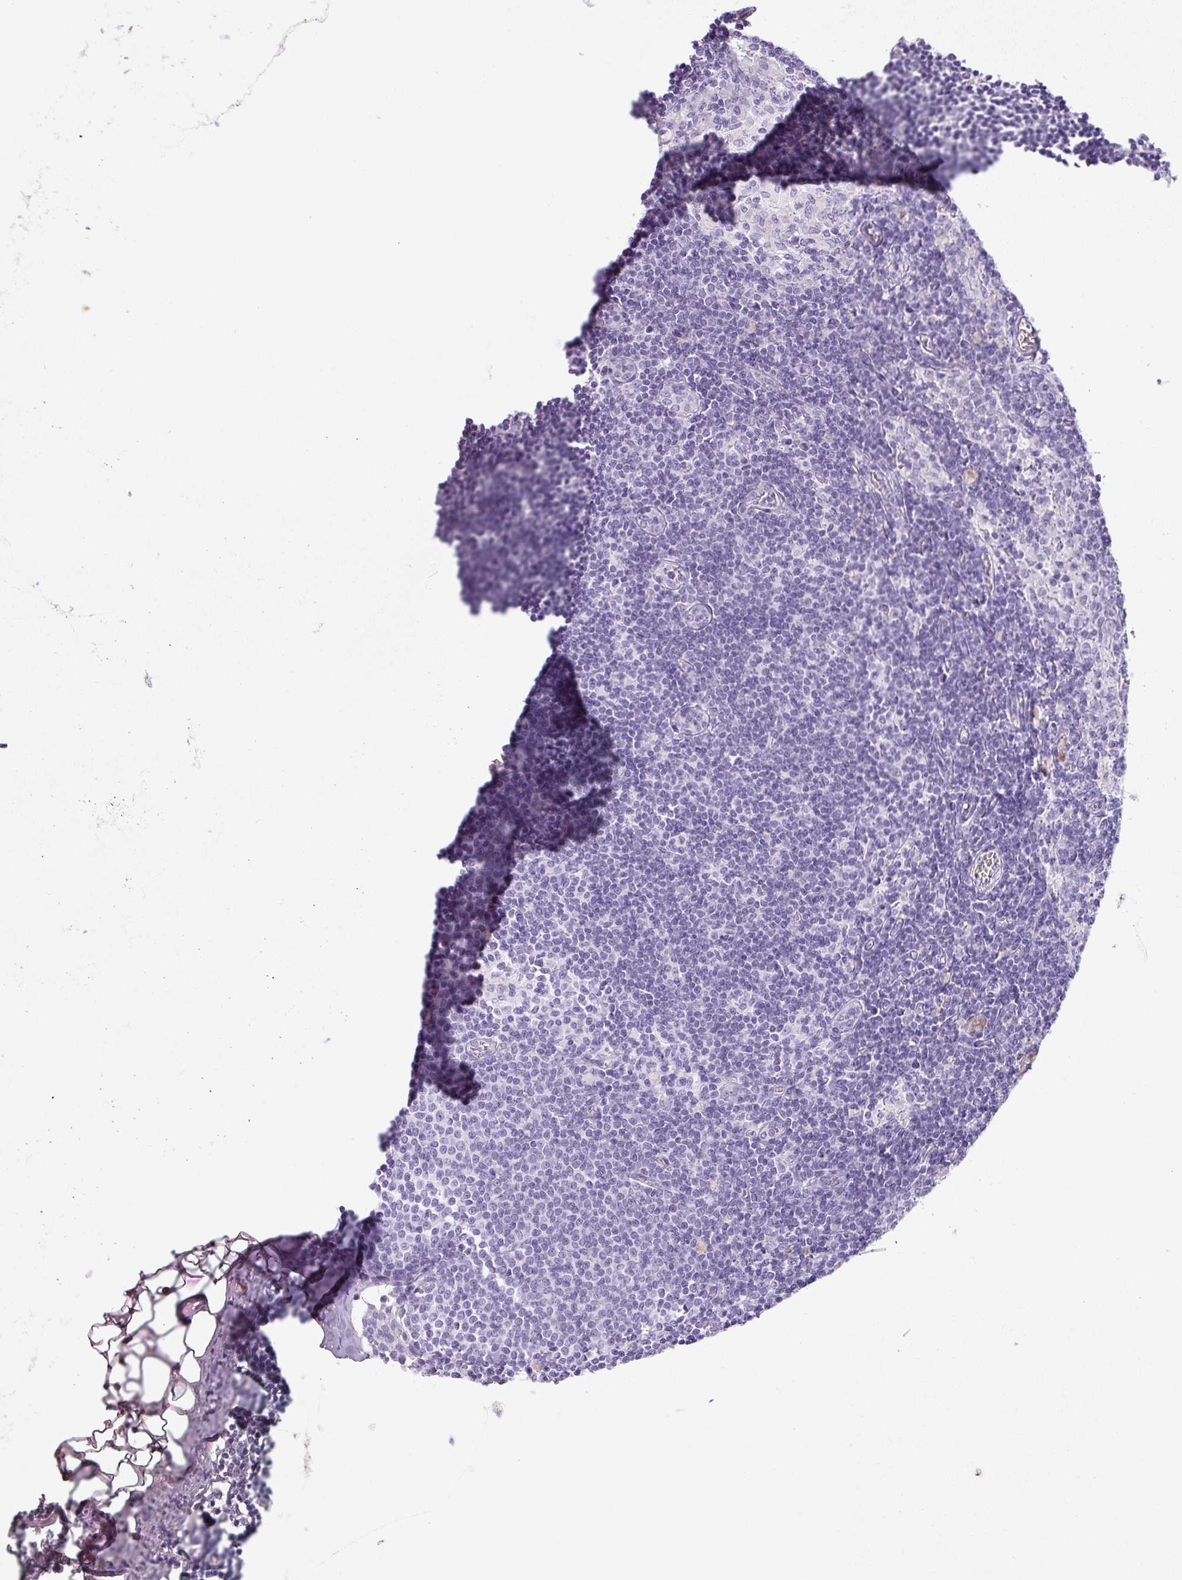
{"staining": {"intensity": "negative", "quantity": "none", "location": "none"}, "tissue": "lymph node", "cell_type": "Germinal center cells", "image_type": "normal", "snomed": [{"axis": "morphology", "description": "Normal tissue, NOS"}, {"axis": "topography", "description": "Lymph node"}], "caption": "A histopathology image of human lymph node is negative for staining in germinal center cells. Brightfield microscopy of immunohistochemistry (IHC) stained with DAB (brown) and hematoxylin (blue), captured at high magnification.", "gene": "PGA3", "patient": {"sex": "female", "age": 42}}